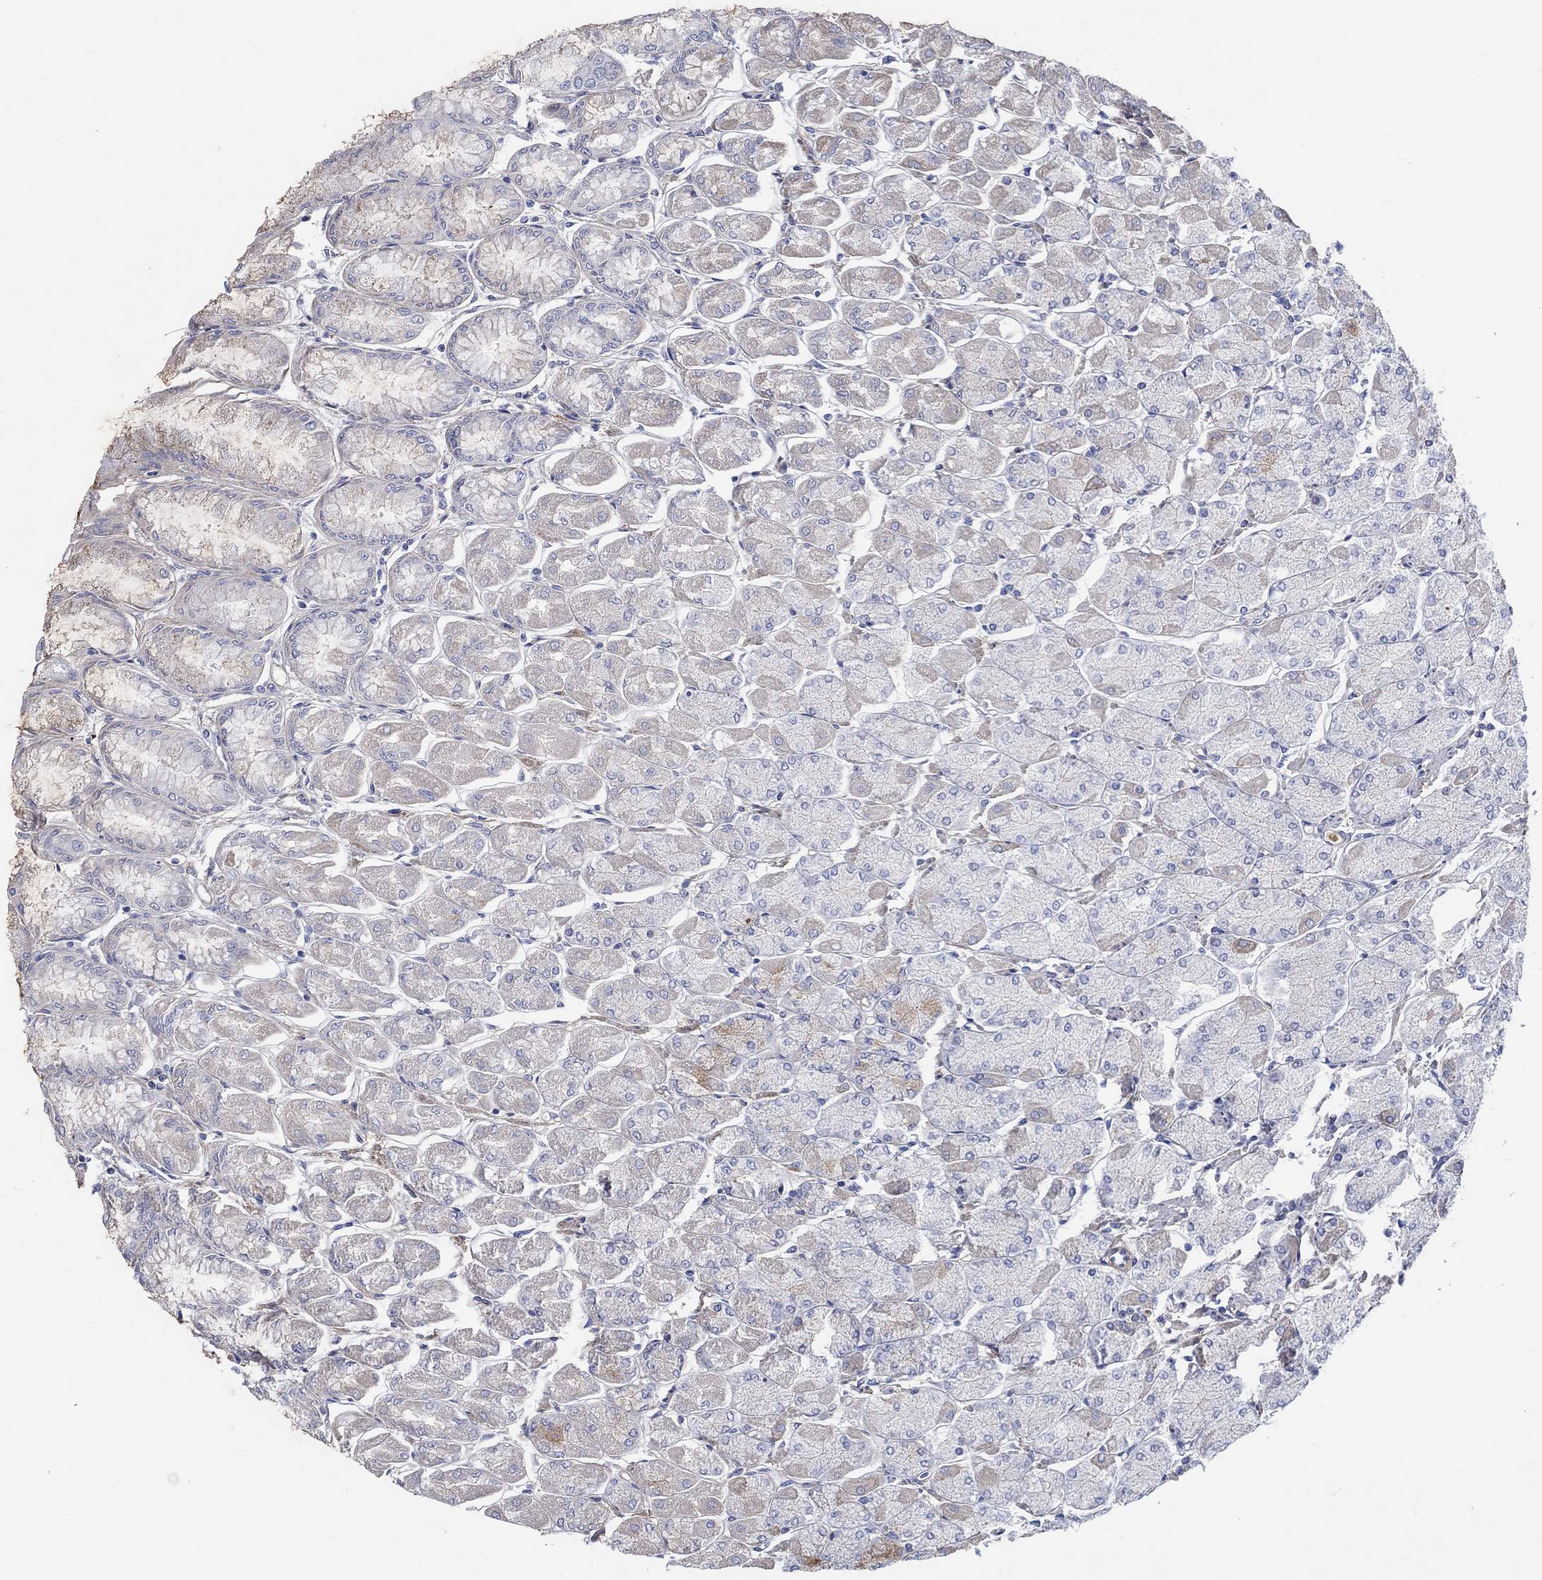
{"staining": {"intensity": "weak", "quantity": "<25%", "location": "cytoplasmic/membranous"}, "tissue": "stomach", "cell_type": "Glandular cells", "image_type": "normal", "snomed": [{"axis": "morphology", "description": "Normal tissue, NOS"}, {"axis": "topography", "description": "Stomach, upper"}], "caption": "Stomach stained for a protein using immunohistochemistry displays no positivity glandular cells.", "gene": "SHISA4", "patient": {"sex": "male", "age": 60}}